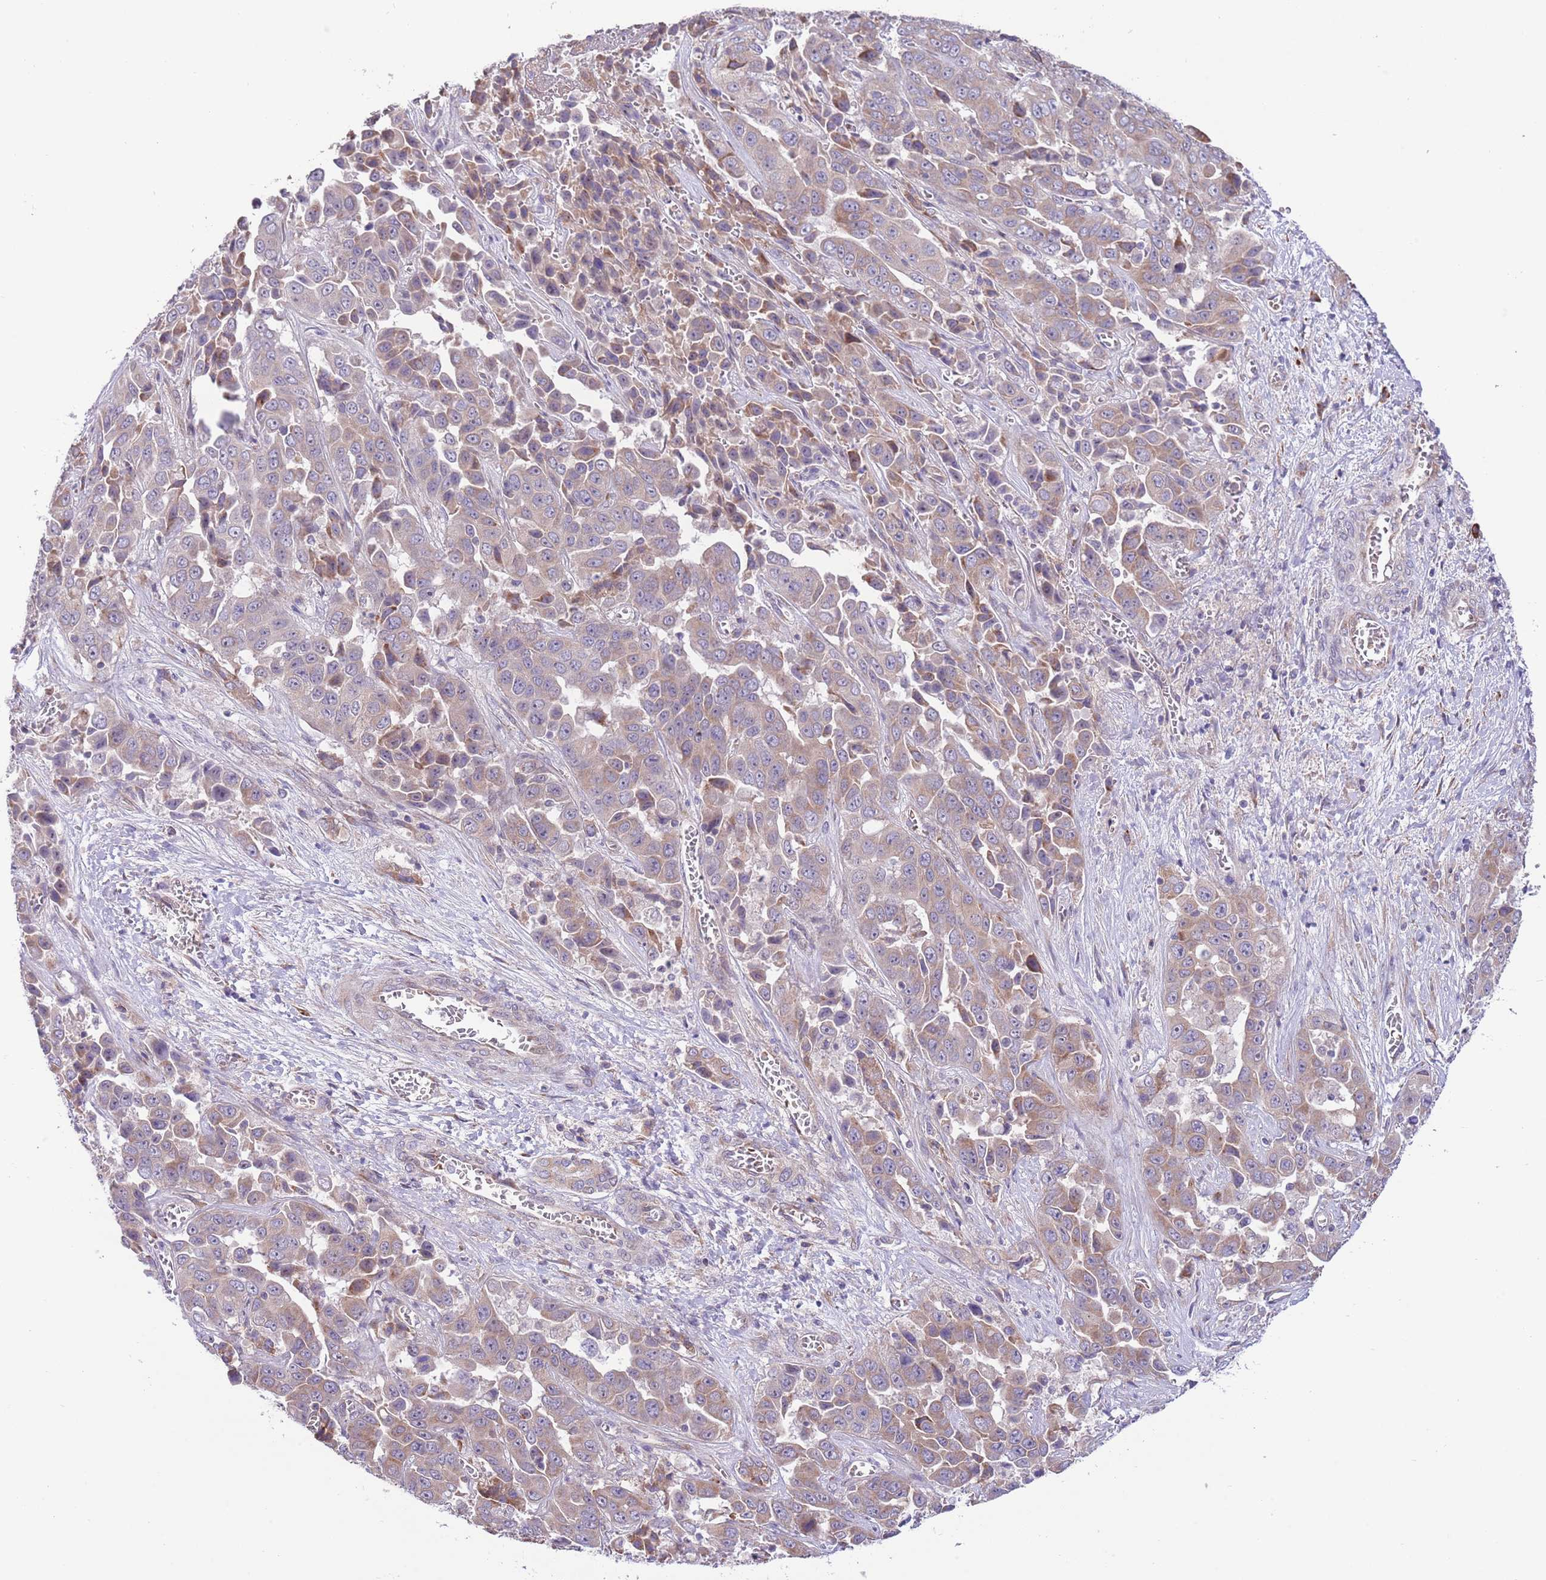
{"staining": {"intensity": "weak", "quantity": "<25%", "location": "cytoplasmic/membranous"}, "tissue": "liver cancer", "cell_type": "Tumor cells", "image_type": "cancer", "snomed": [{"axis": "morphology", "description": "Cholangiocarcinoma"}, {"axis": "topography", "description": "Liver"}], "caption": "DAB immunohistochemical staining of liver cancer (cholangiocarcinoma) displays no significant staining in tumor cells. (DAB (3,3'-diaminobenzidine) immunohistochemistry with hematoxylin counter stain).", "gene": "DAND5", "patient": {"sex": "female", "age": 52}}